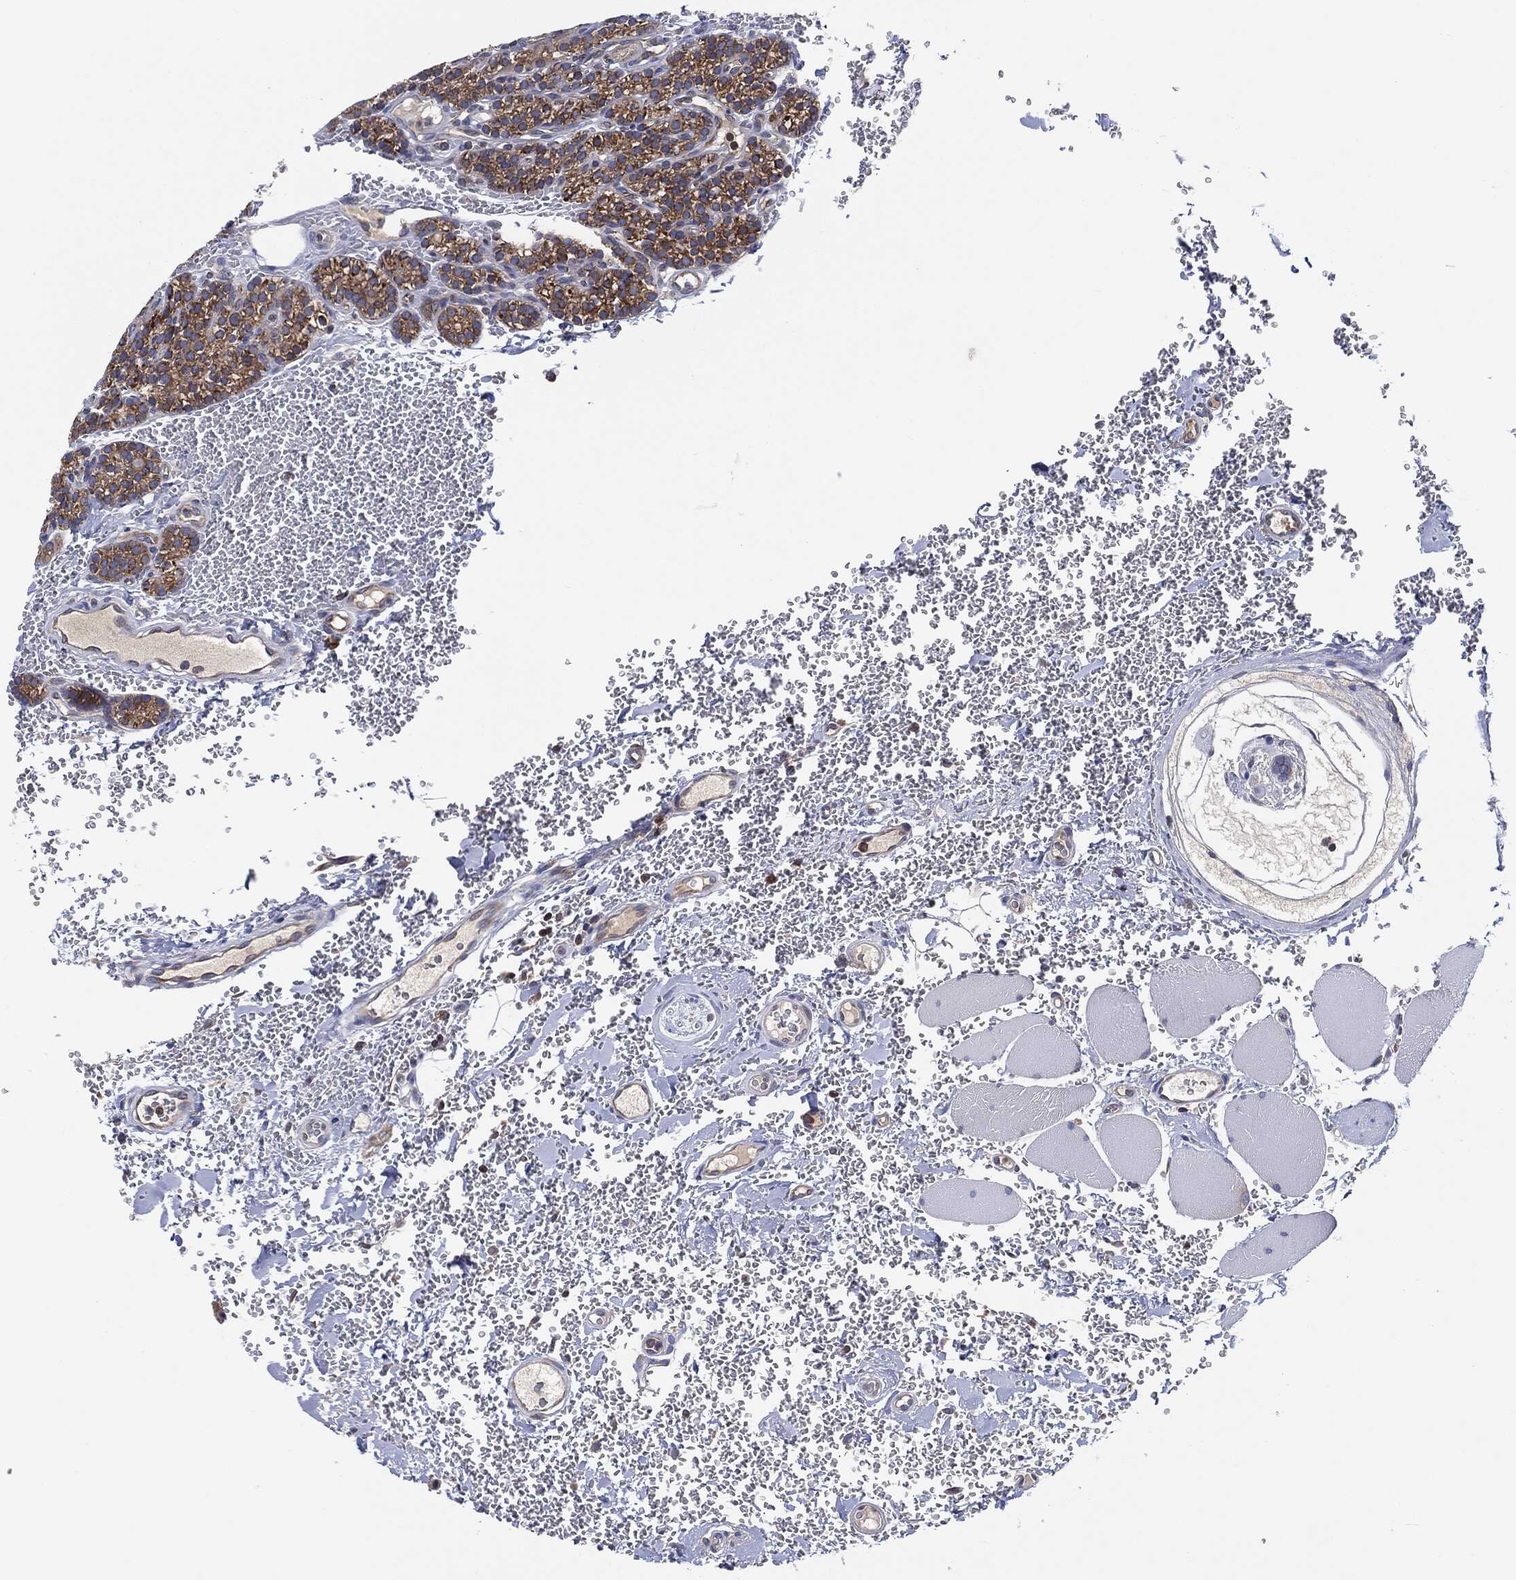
{"staining": {"intensity": "moderate", "quantity": ">75%", "location": "cytoplasmic/membranous"}, "tissue": "parathyroid gland", "cell_type": "Glandular cells", "image_type": "normal", "snomed": [{"axis": "morphology", "description": "Normal tissue, NOS"}, {"axis": "topography", "description": "Parathyroid gland"}], "caption": "Immunohistochemistry photomicrograph of normal human parathyroid gland stained for a protein (brown), which demonstrates medium levels of moderate cytoplasmic/membranous expression in approximately >75% of glandular cells.", "gene": "EIF2S2", "patient": {"sex": "female", "age": 67}}